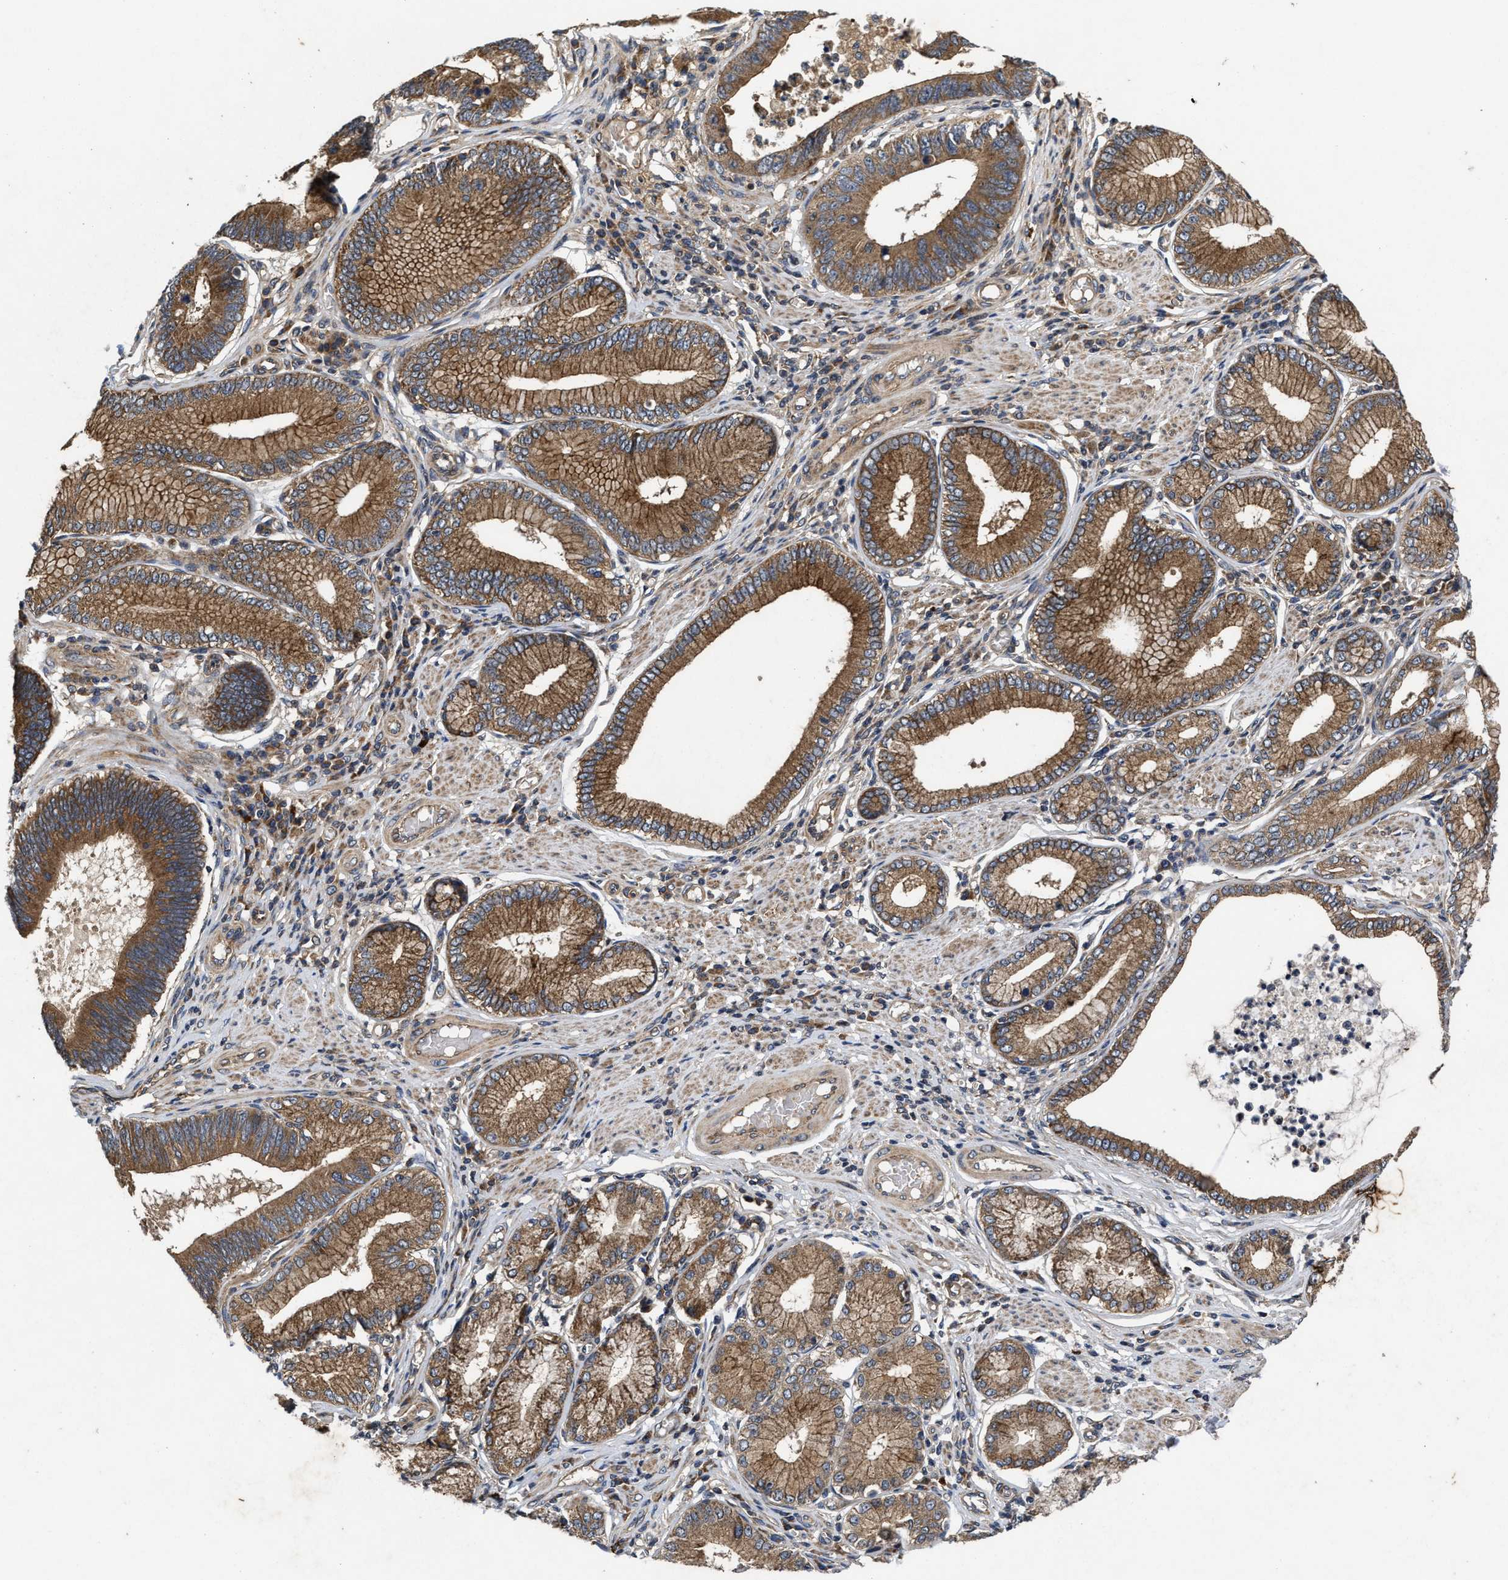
{"staining": {"intensity": "moderate", "quantity": ">75%", "location": "cytoplasmic/membranous"}, "tissue": "stomach cancer", "cell_type": "Tumor cells", "image_type": "cancer", "snomed": [{"axis": "morphology", "description": "Adenocarcinoma, NOS"}, {"axis": "topography", "description": "Stomach"}], "caption": "Immunohistochemistry (DAB (3,3'-diaminobenzidine)) staining of stomach cancer shows moderate cytoplasmic/membranous protein expression in approximately >75% of tumor cells.", "gene": "EFNA4", "patient": {"sex": "male", "age": 59}}